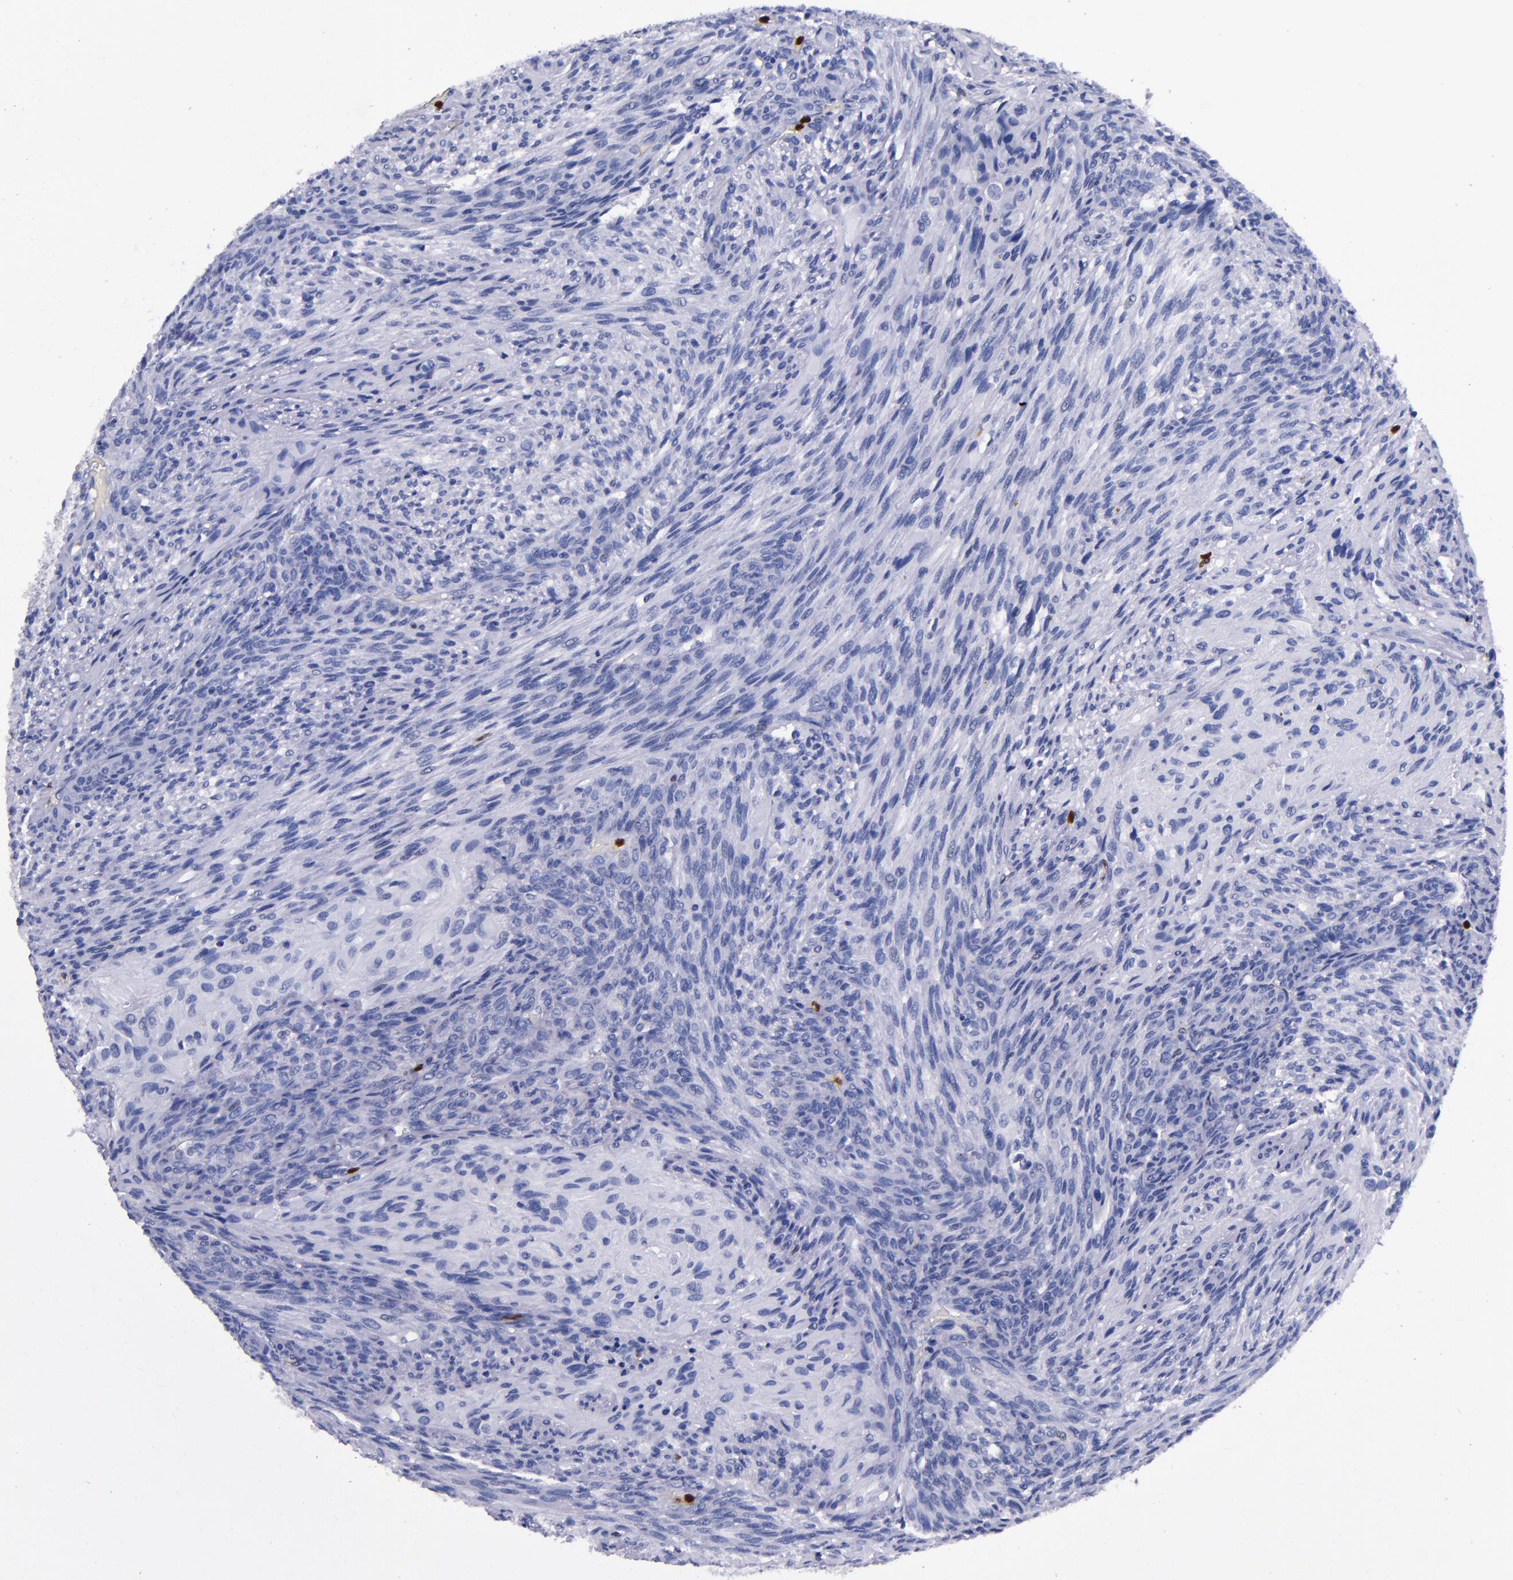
{"staining": {"intensity": "negative", "quantity": "none", "location": "none"}, "tissue": "glioma", "cell_type": "Tumor cells", "image_type": "cancer", "snomed": [{"axis": "morphology", "description": "Glioma, malignant, High grade"}, {"axis": "topography", "description": "Cerebral cortex"}], "caption": "High magnification brightfield microscopy of malignant high-grade glioma stained with DAB (brown) and counterstained with hematoxylin (blue): tumor cells show no significant staining.", "gene": "S100A8", "patient": {"sex": "female", "age": 55}}